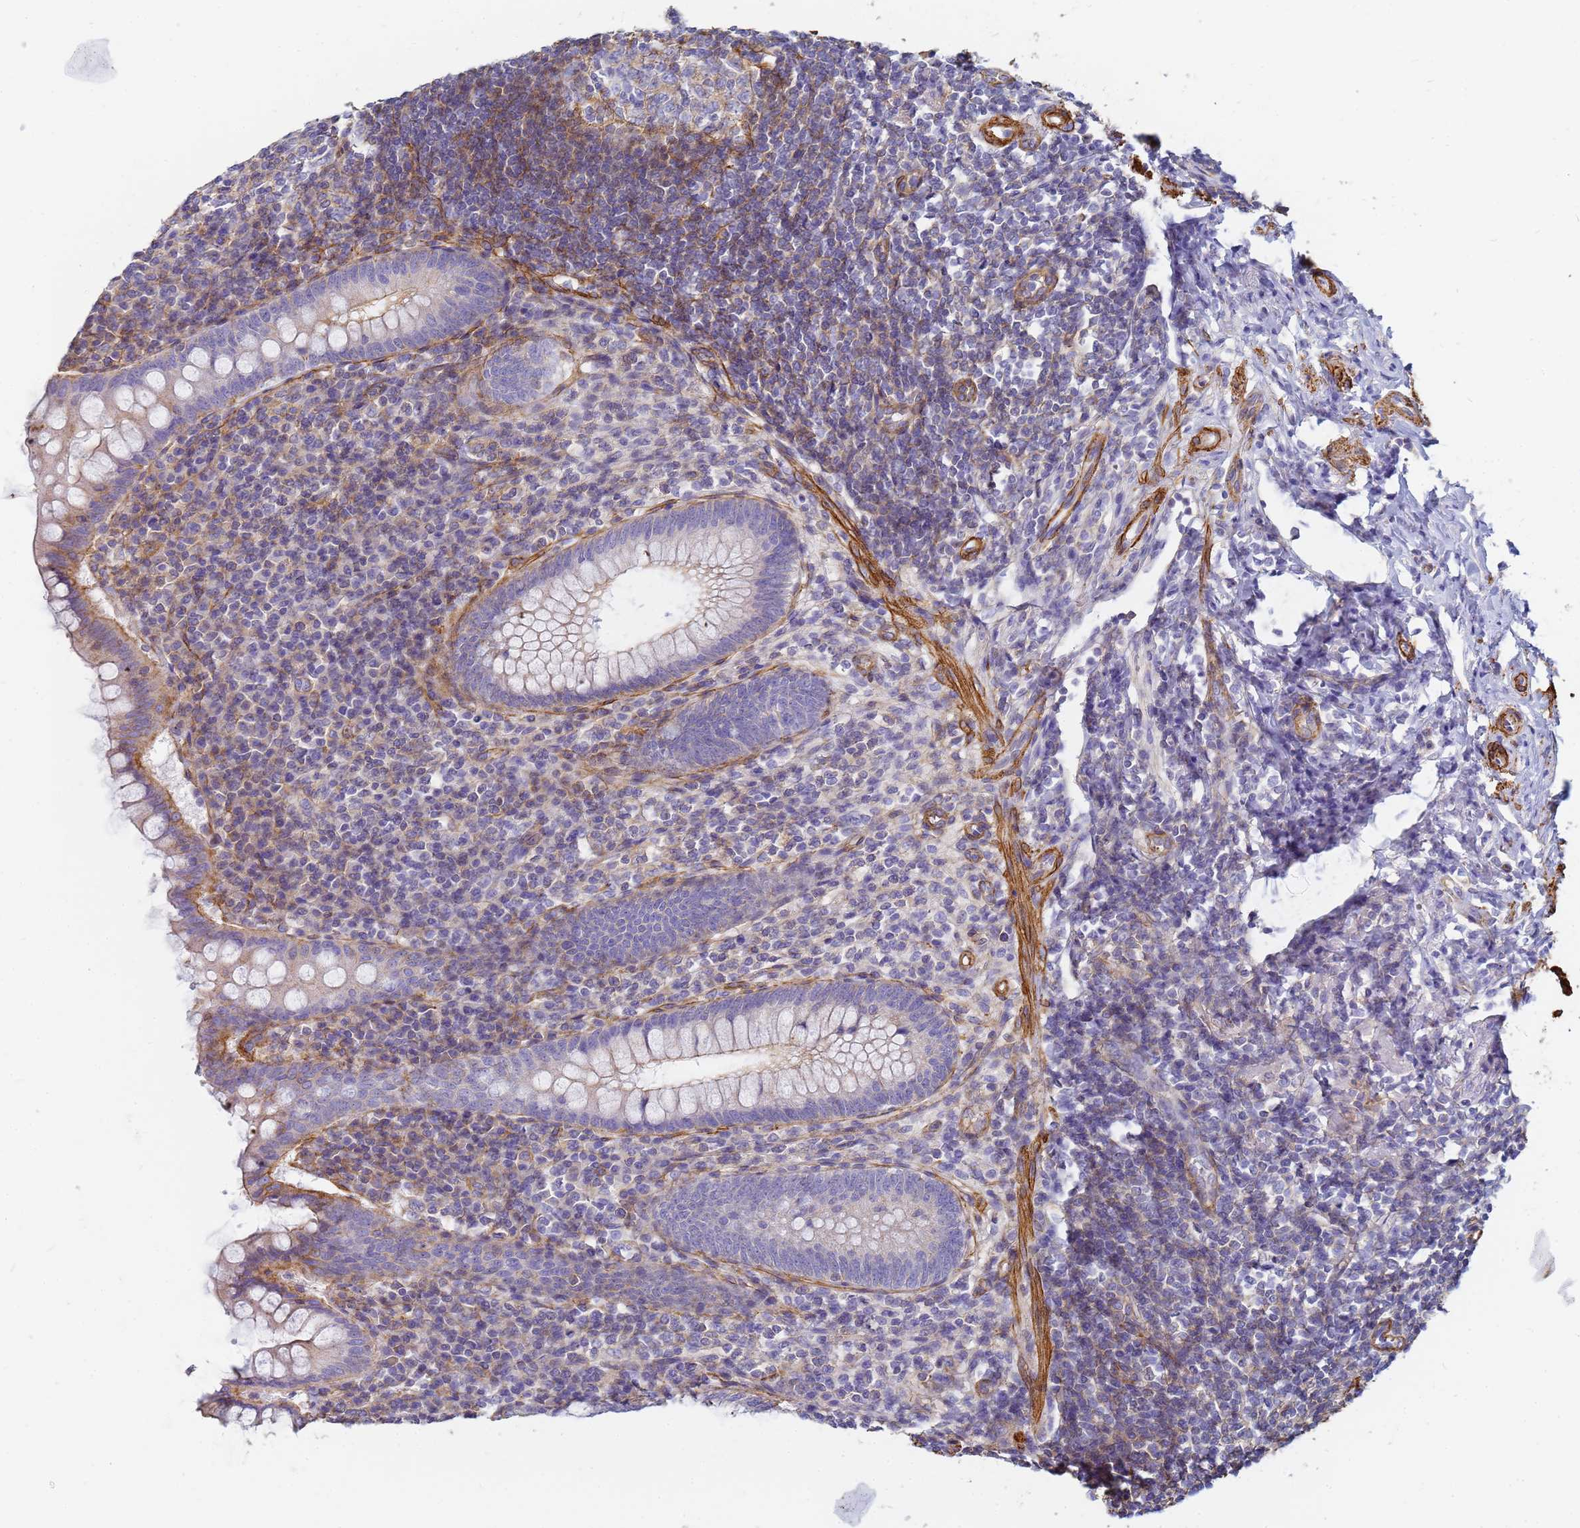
{"staining": {"intensity": "moderate", "quantity": "25%-75%", "location": "cytoplasmic/membranous"}, "tissue": "appendix", "cell_type": "Glandular cells", "image_type": "normal", "snomed": [{"axis": "morphology", "description": "Normal tissue, NOS"}, {"axis": "topography", "description": "Appendix"}], "caption": "Immunohistochemical staining of benign human appendix reveals 25%-75% levels of moderate cytoplasmic/membranous protein positivity in about 25%-75% of glandular cells. Immunohistochemistry stains the protein of interest in brown and the nuclei are stained blue.", "gene": "TPM1", "patient": {"sex": "female", "age": 33}}